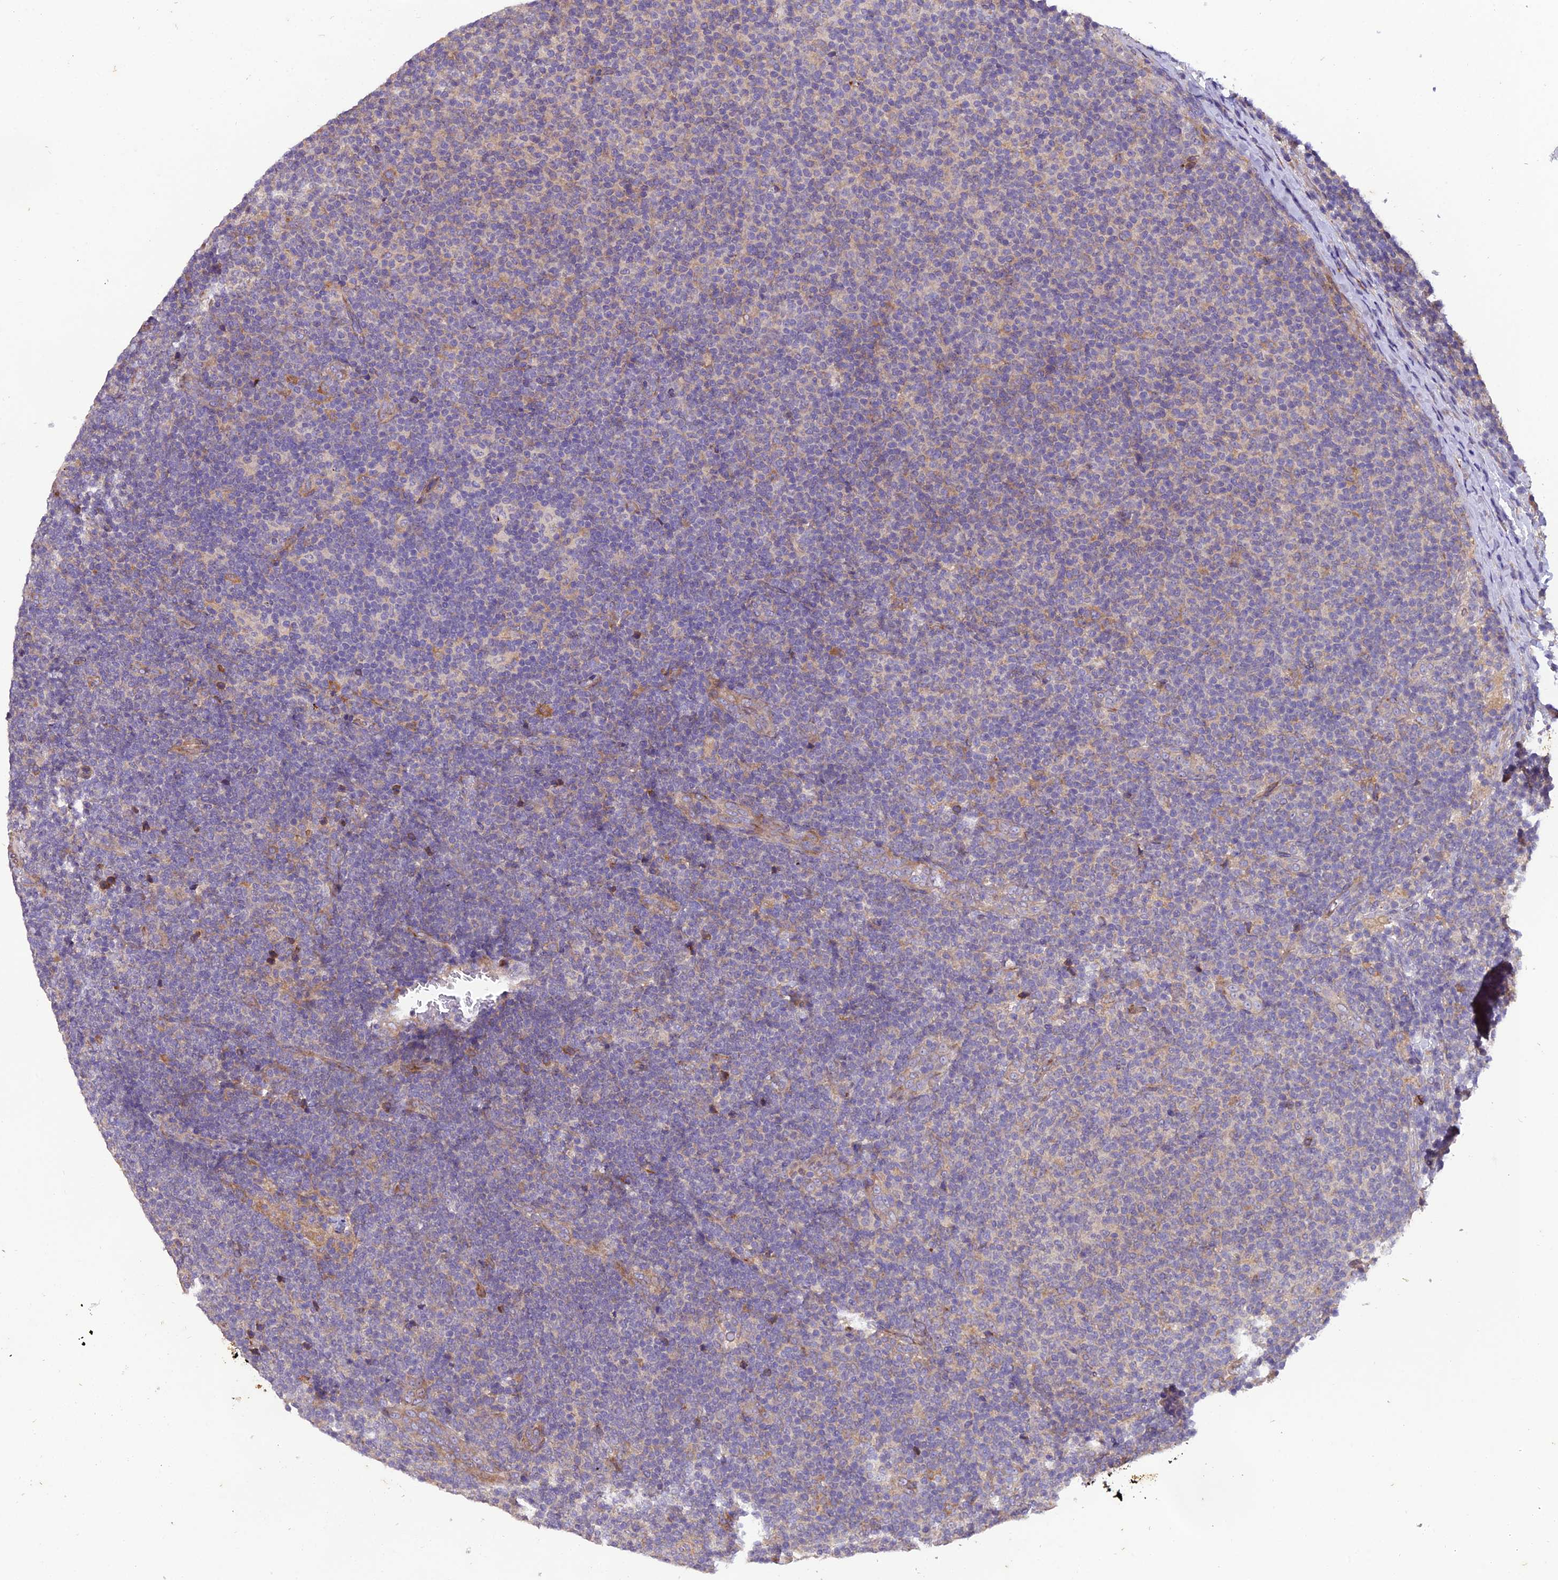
{"staining": {"intensity": "negative", "quantity": "none", "location": "none"}, "tissue": "lymphoma", "cell_type": "Tumor cells", "image_type": "cancer", "snomed": [{"axis": "morphology", "description": "Malignant lymphoma, non-Hodgkin's type, Low grade"}, {"axis": "topography", "description": "Lymph node"}], "caption": "Photomicrograph shows no significant protein expression in tumor cells of lymphoma. Brightfield microscopy of immunohistochemistry stained with DAB (brown) and hematoxylin (blue), captured at high magnification.", "gene": "CENPL", "patient": {"sex": "male", "age": 66}}